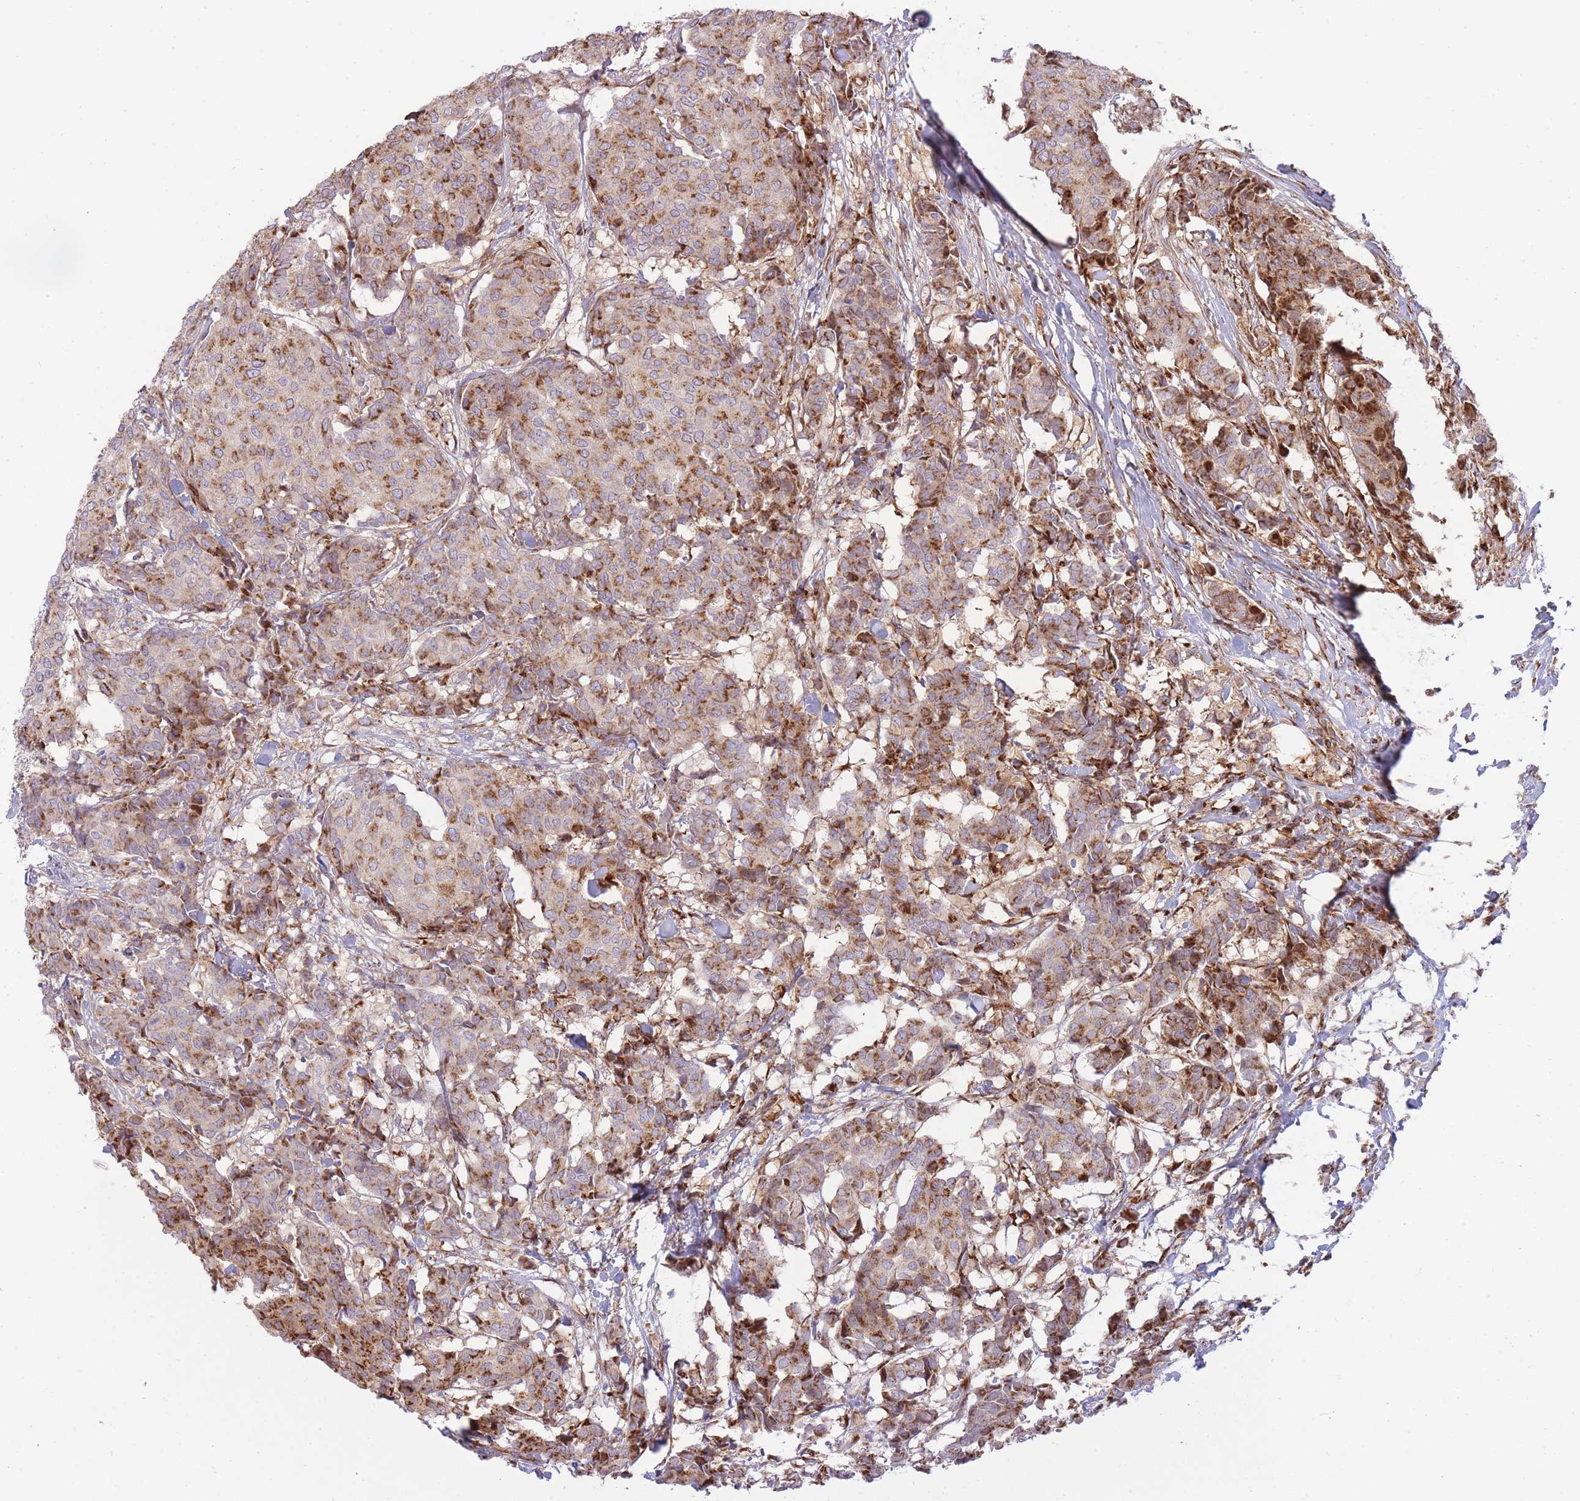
{"staining": {"intensity": "moderate", "quantity": ">75%", "location": "cytoplasmic/membranous"}, "tissue": "breast cancer", "cell_type": "Tumor cells", "image_type": "cancer", "snomed": [{"axis": "morphology", "description": "Duct carcinoma"}, {"axis": "topography", "description": "Breast"}], "caption": "A histopathology image of human breast invasive ductal carcinoma stained for a protein shows moderate cytoplasmic/membranous brown staining in tumor cells.", "gene": "PPP3R2", "patient": {"sex": "female", "age": 75}}